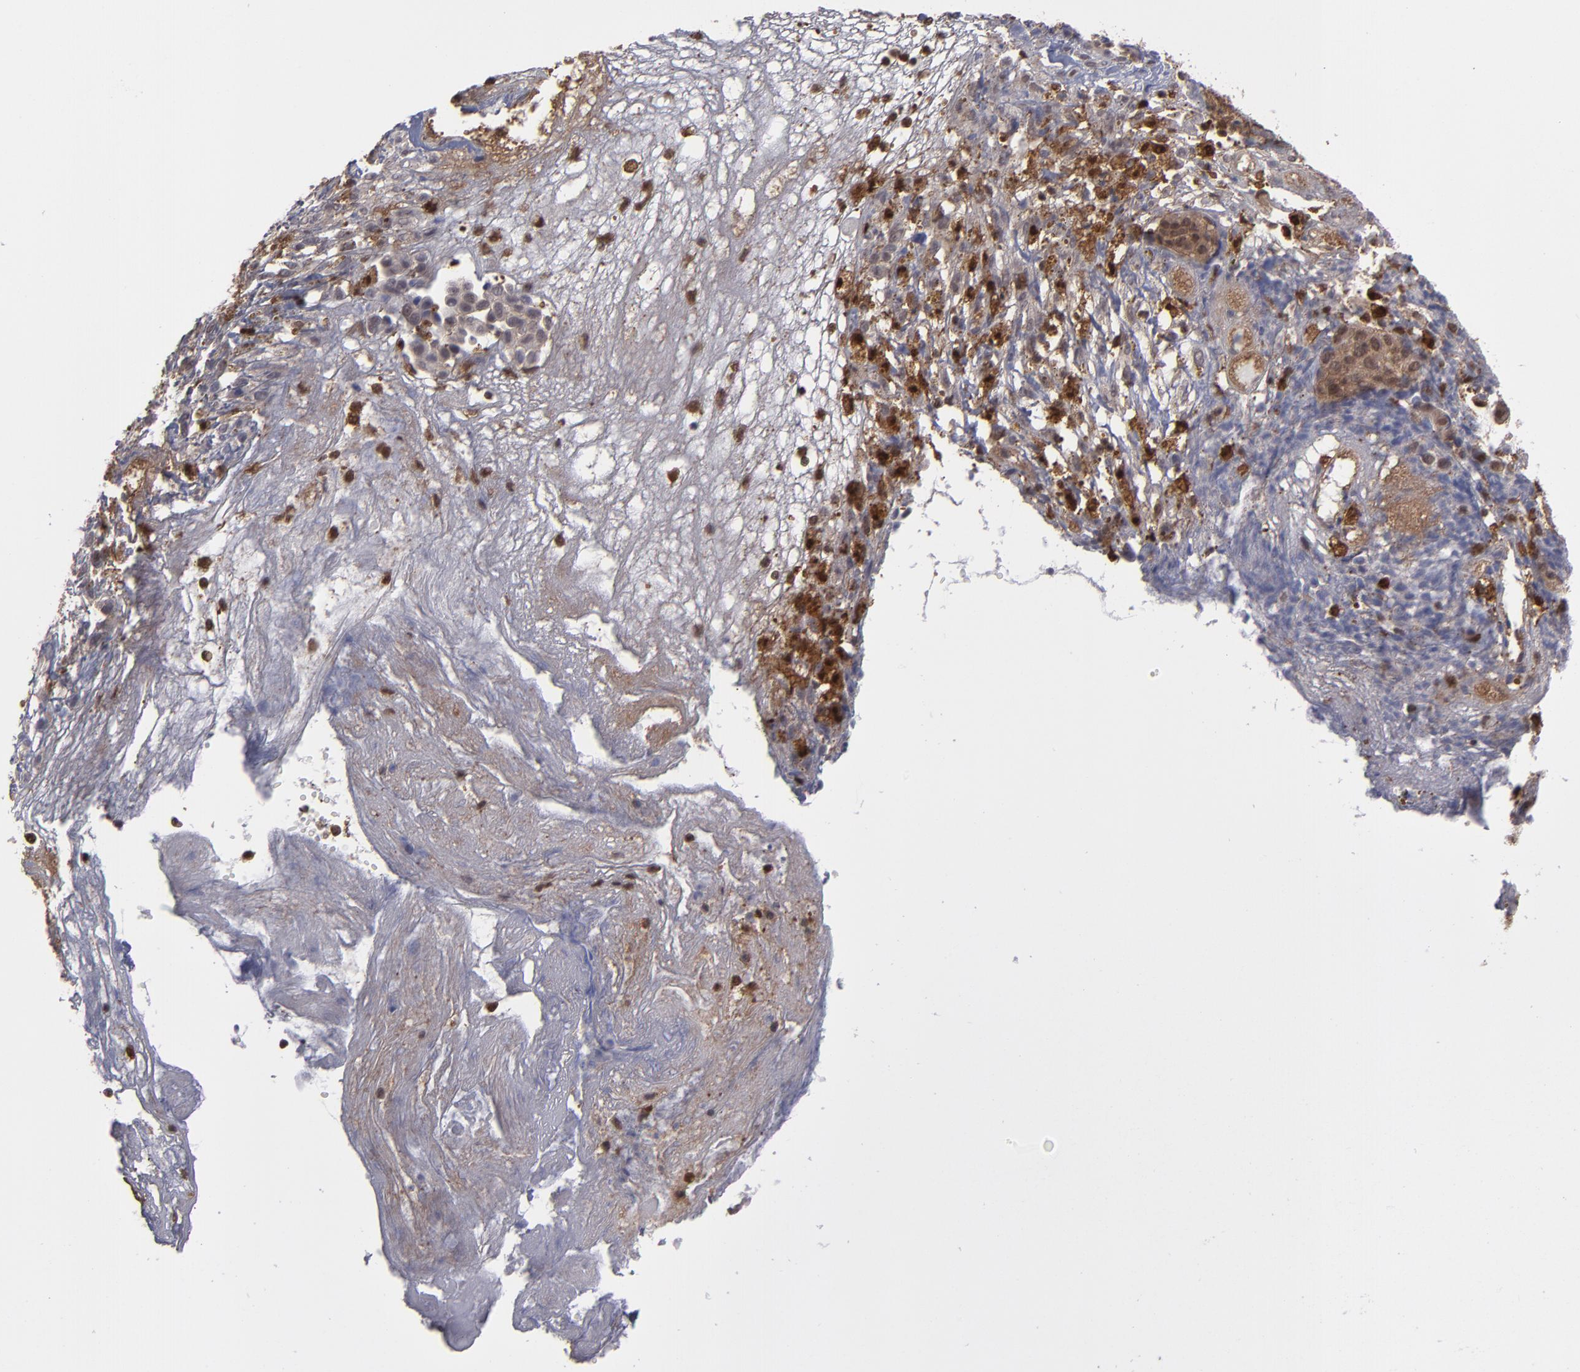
{"staining": {"intensity": "weak", "quantity": "25%-75%", "location": "cytoplasmic/membranous,nuclear"}, "tissue": "ovarian cancer", "cell_type": "Tumor cells", "image_type": "cancer", "snomed": [{"axis": "morphology", "description": "Carcinoma, endometroid"}, {"axis": "topography", "description": "Ovary"}], "caption": "Immunohistochemical staining of human ovarian endometroid carcinoma displays weak cytoplasmic/membranous and nuclear protein expression in about 25%-75% of tumor cells.", "gene": "GRB2", "patient": {"sex": "female", "age": 42}}